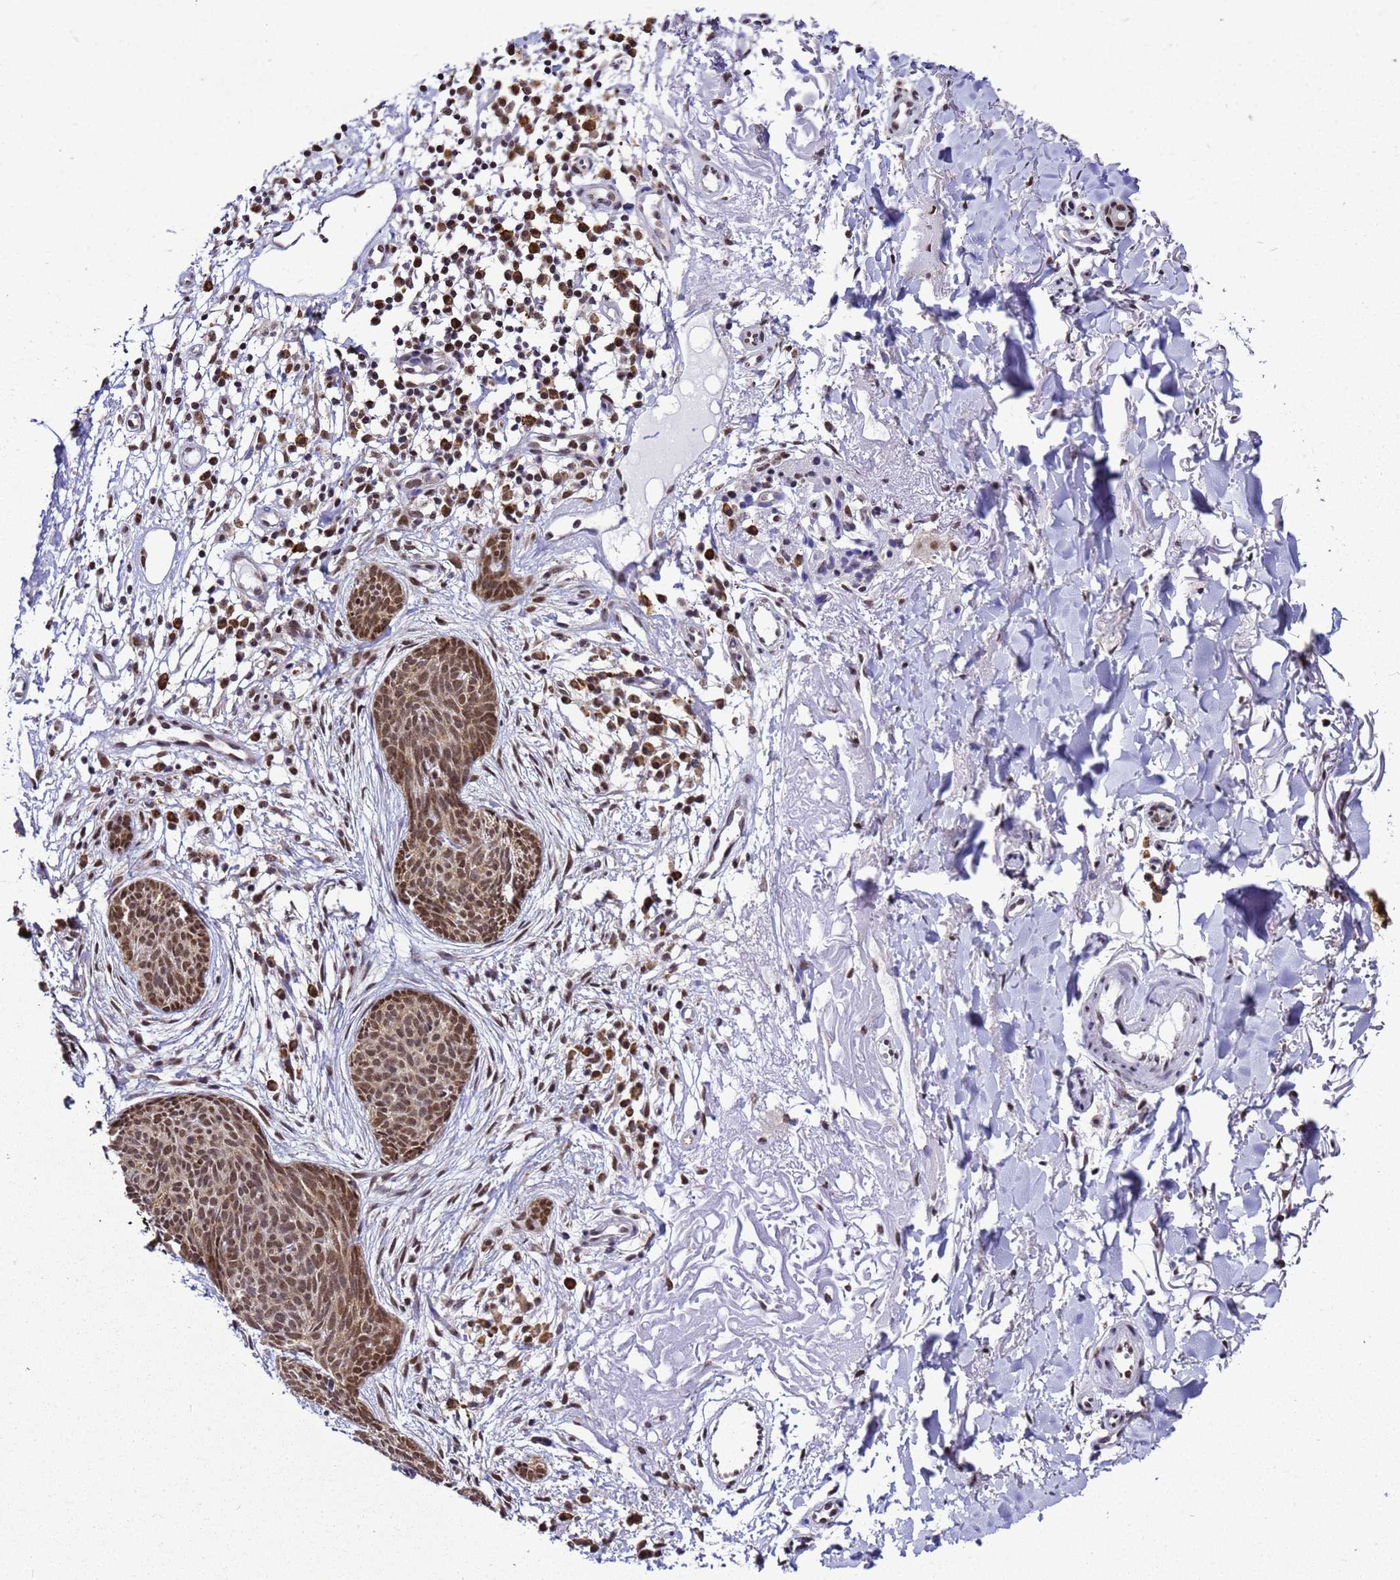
{"staining": {"intensity": "moderate", "quantity": ">75%", "location": "nuclear"}, "tissue": "skin cancer", "cell_type": "Tumor cells", "image_type": "cancer", "snomed": [{"axis": "morphology", "description": "Basal cell carcinoma"}, {"axis": "topography", "description": "Skin"}], "caption": "Protein expression analysis of human skin basal cell carcinoma reveals moderate nuclear positivity in approximately >75% of tumor cells.", "gene": "SMN1", "patient": {"sex": "male", "age": 84}}